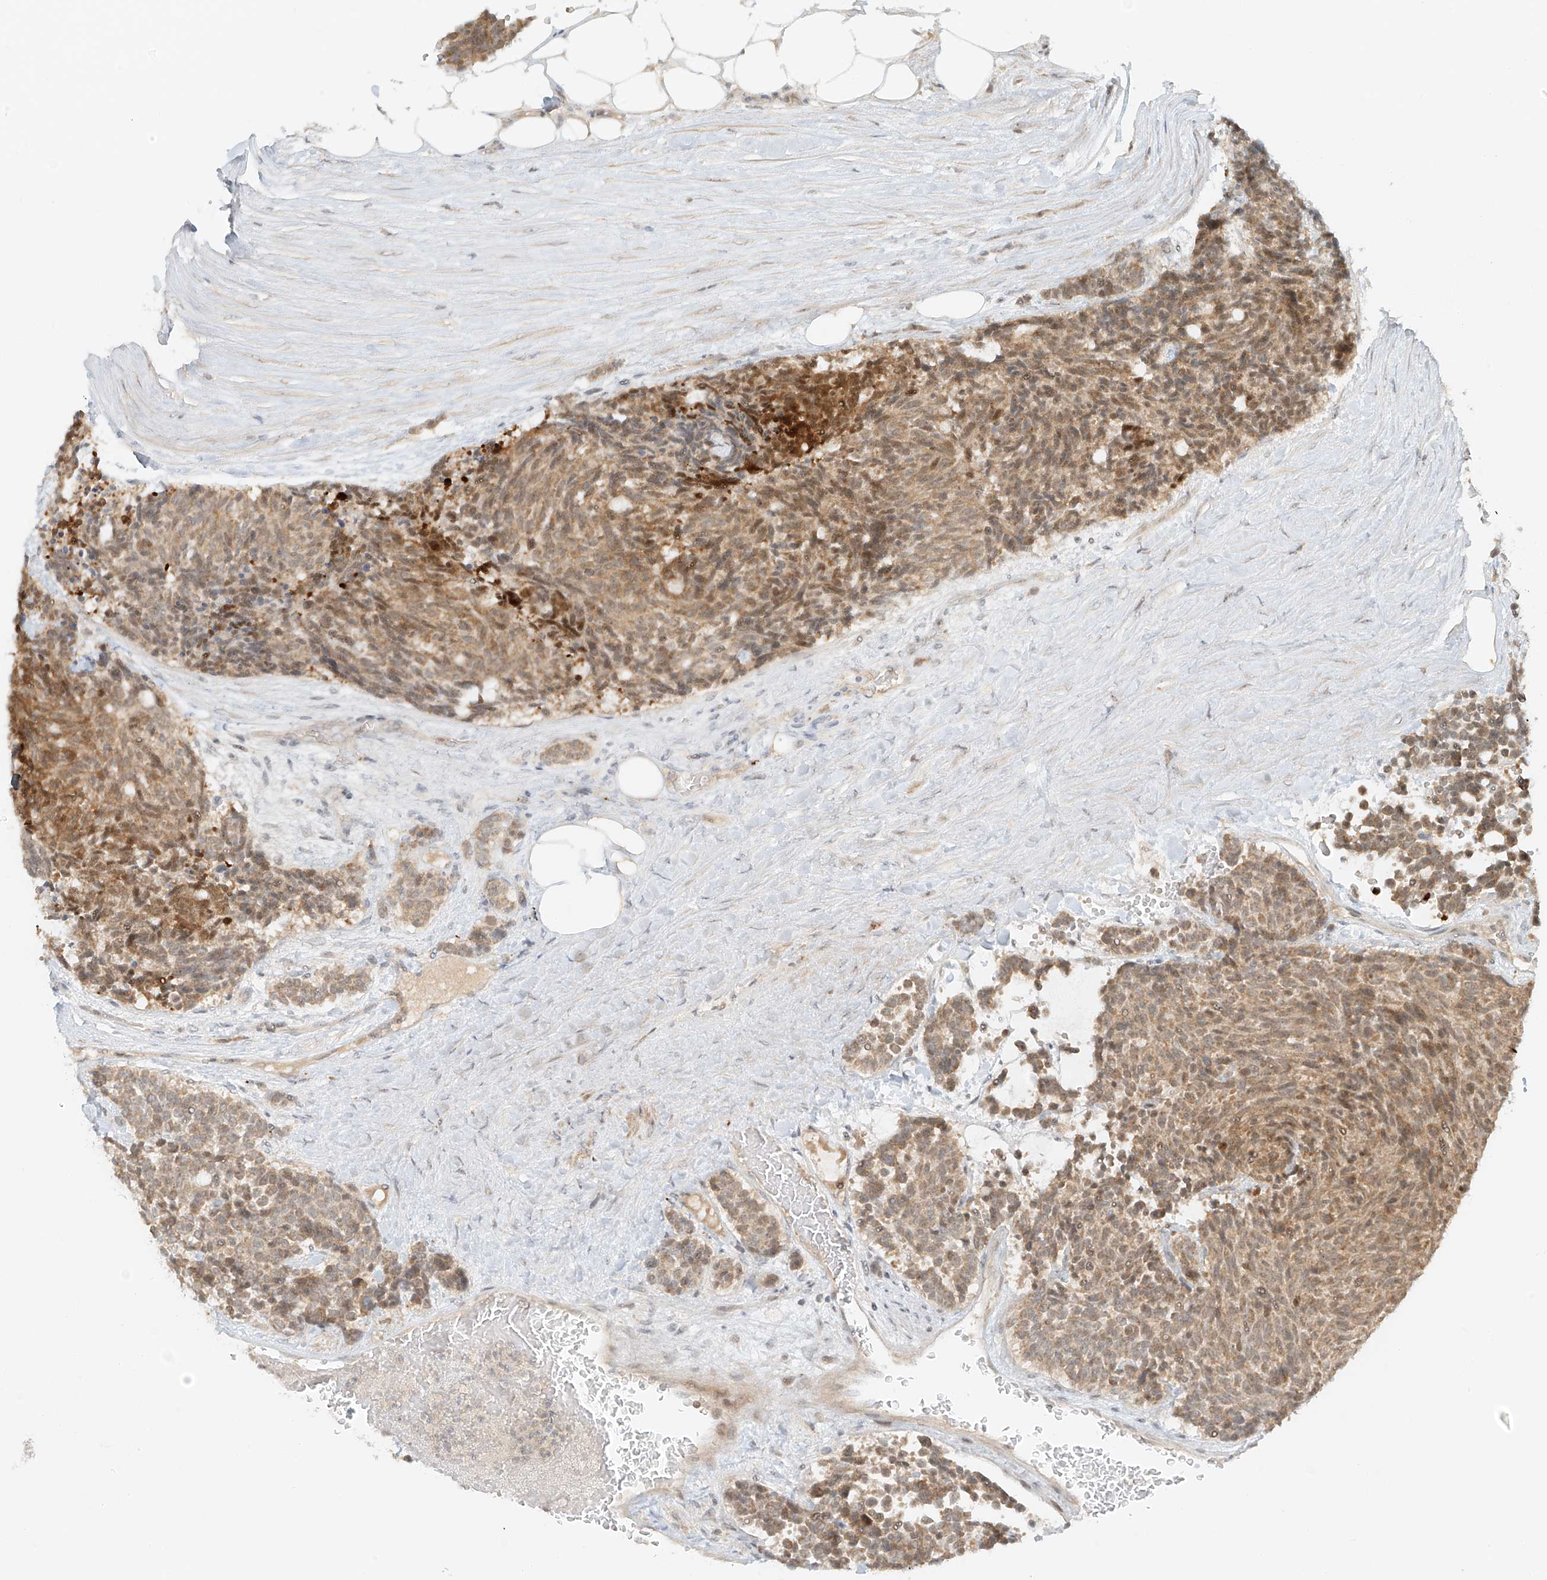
{"staining": {"intensity": "moderate", "quantity": ">75%", "location": "cytoplasmic/membranous"}, "tissue": "carcinoid", "cell_type": "Tumor cells", "image_type": "cancer", "snomed": [{"axis": "morphology", "description": "Carcinoid, malignant, NOS"}, {"axis": "topography", "description": "Pancreas"}], "caption": "Protein expression analysis of carcinoid displays moderate cytoplasmic/membranous expression in approximately >75% of tumor cells.", "gene": "MIPEP", "patient": {"sex": "female", "age": 54}}